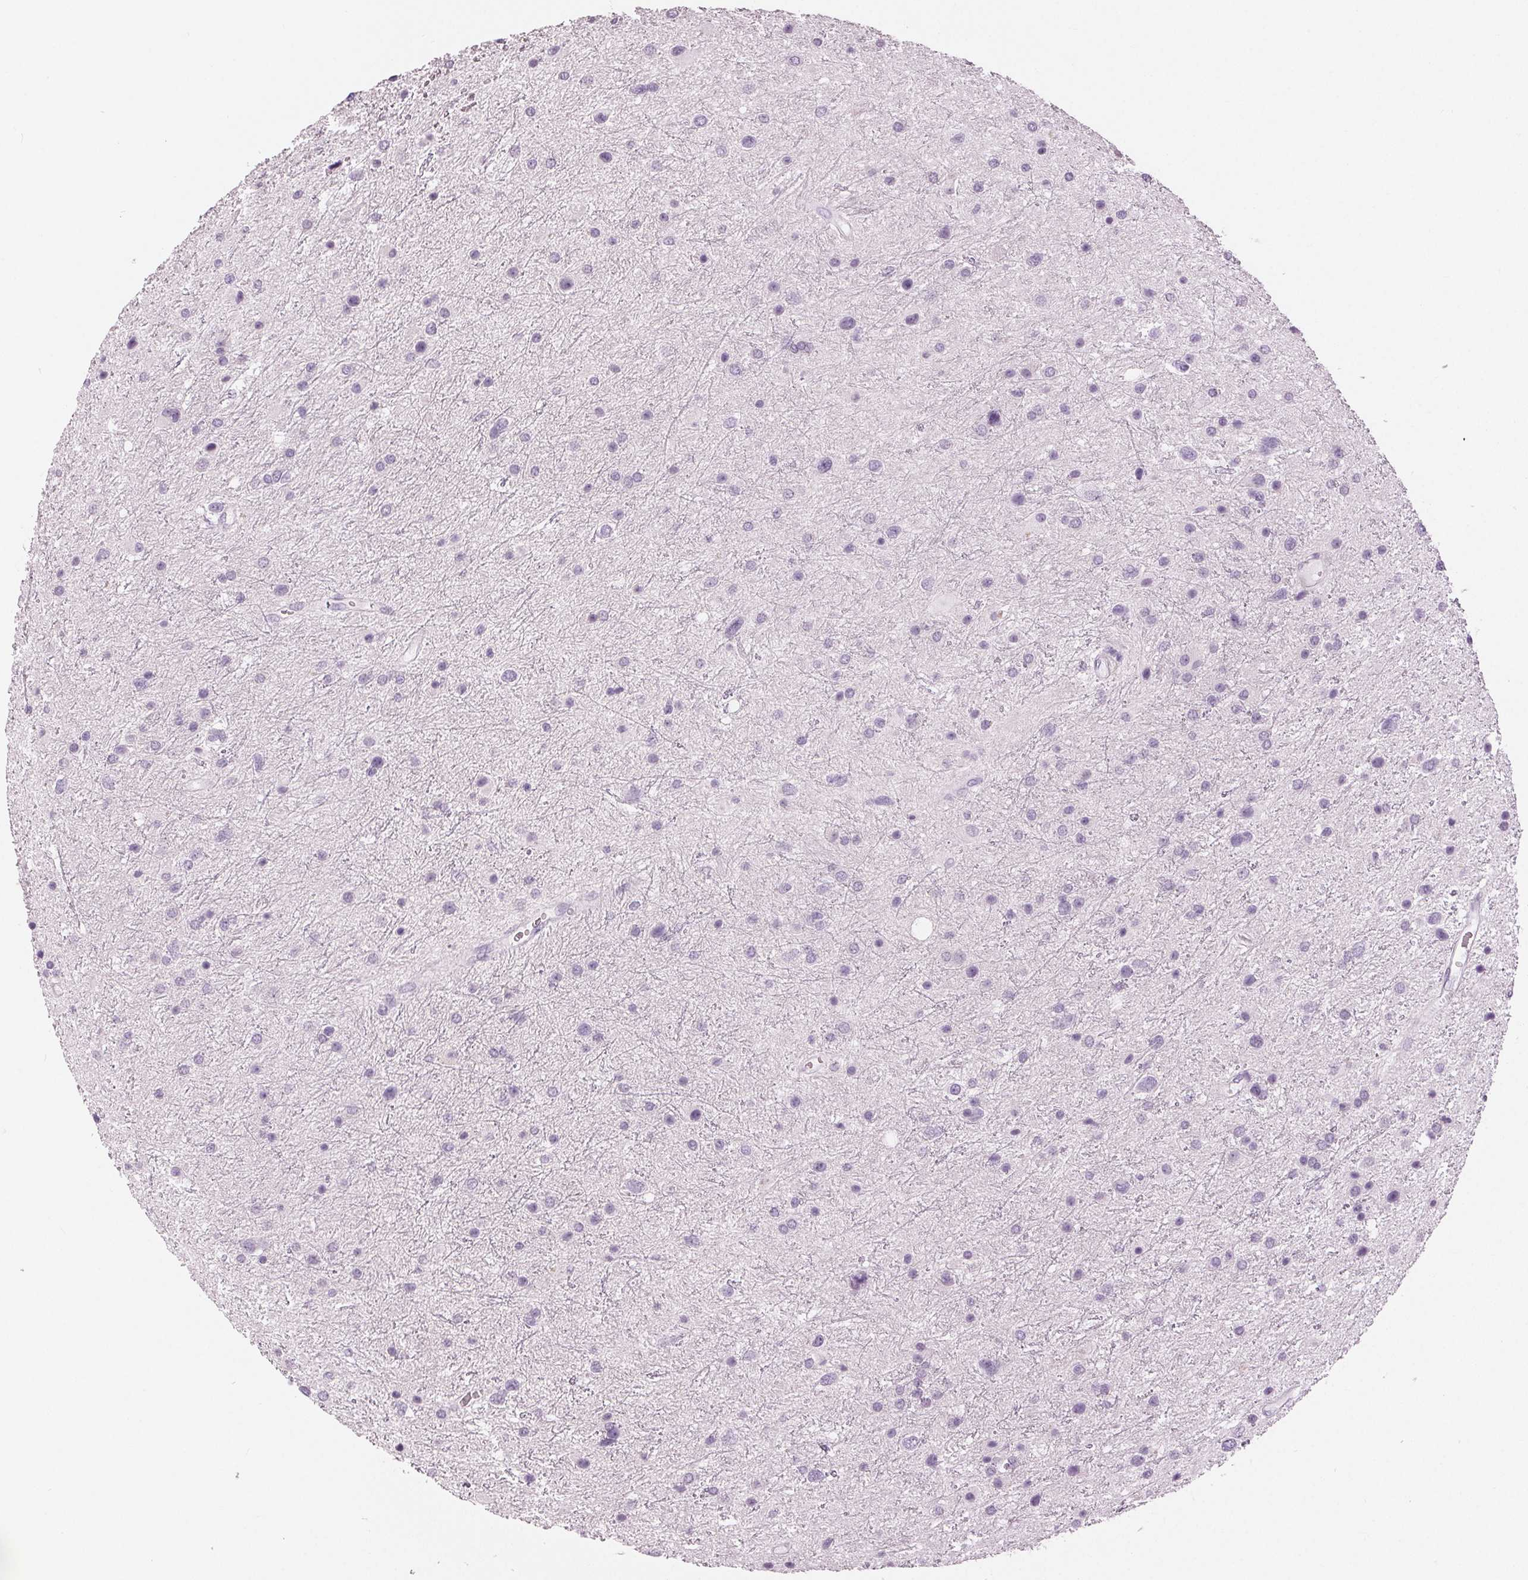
{"staining": {"intensity": "negative", "quantity": "none", "location": "none"}, "tissue": "glioma", "cell_type": "Tumor cells", "image_type": "cancer", "snomed": [{"axis": "morphology", "description": "Glioma, malignant, Low grade"}, {"axis": "topography", "description": "Brain"}], "caption": "Immunohistochemistry photomicrograph of neoplastic tissue: malignant low-grade glioma stained with DAB shows no significant protein positivity in tumor cells. (DAB (3,3'-diaminobenzidine) immunohistochemistry visualized using brightfield microscopy, high magnification).", "gene": "MISP", "patient": {"sex": "female", "age": 32}}